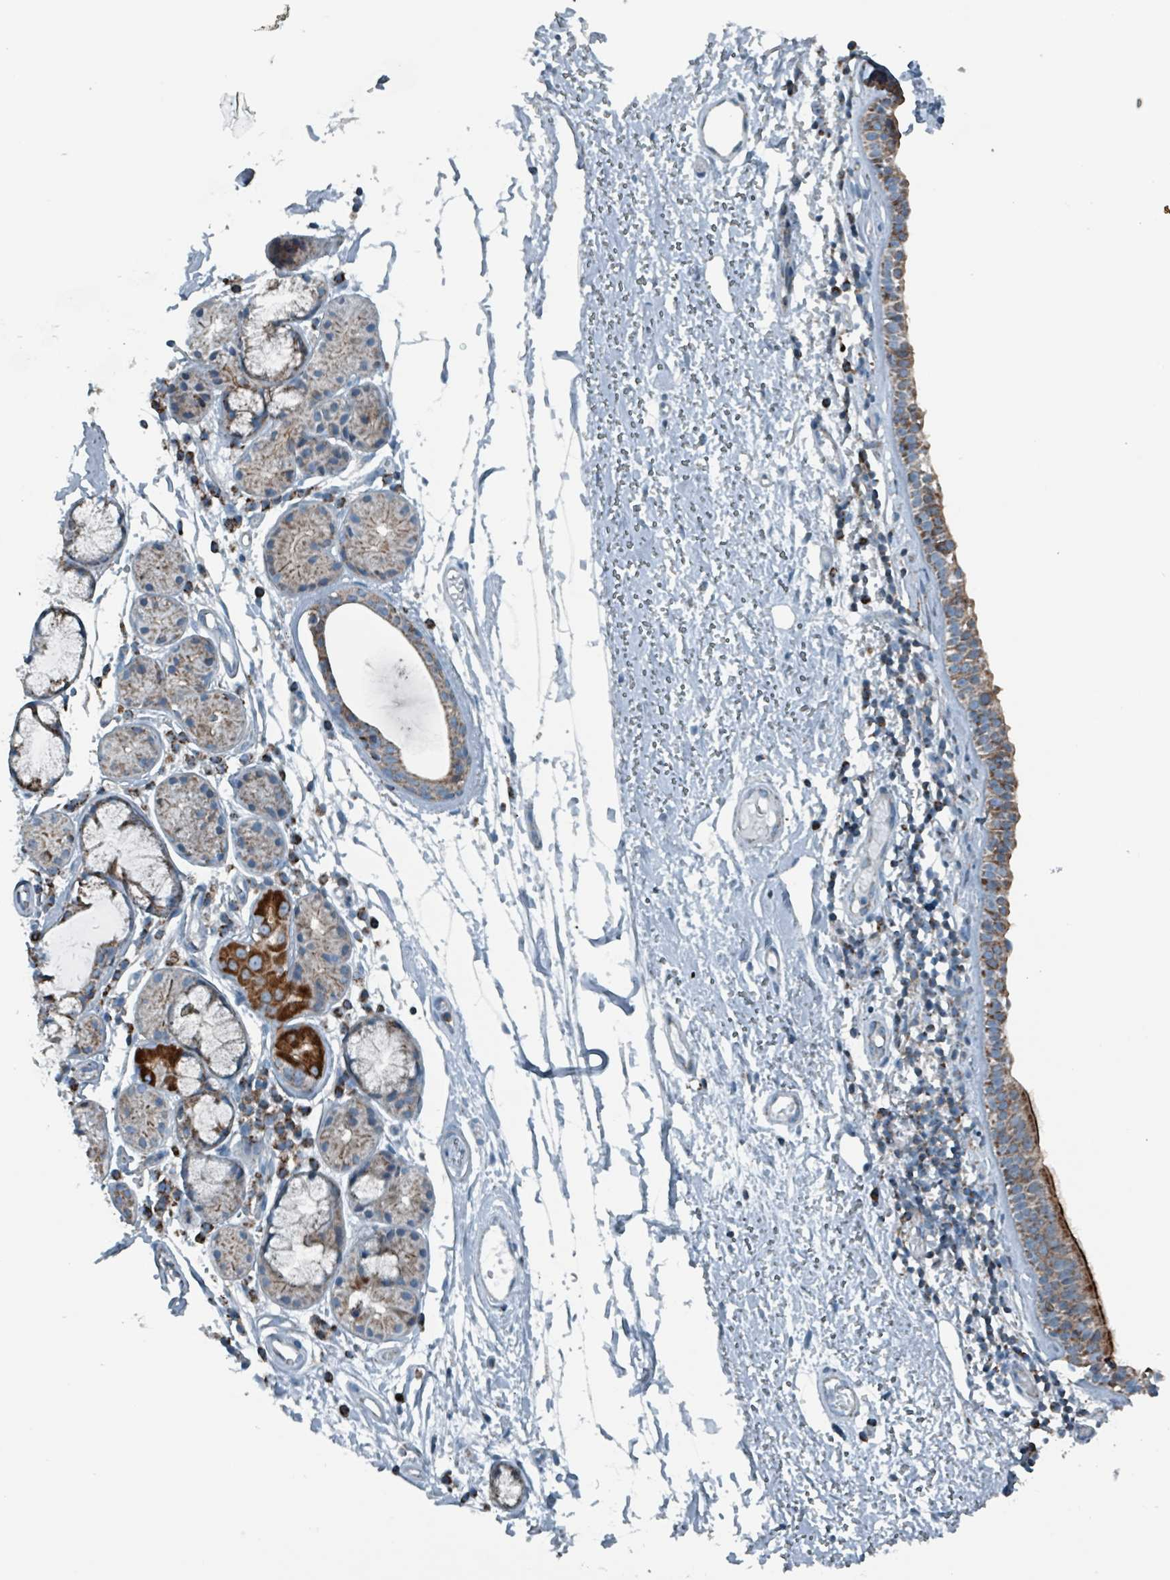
{"staining": {"intensity": "strong", "quantity": ">75%", "location": "cytoplasmic/membranous"}, "tissue": "nasopharynx", "cell_type": "Respiratory epithelial cells", "image_type": "normal", "snomed": [{"axis": "morphology", "description": "Normal tissue, NOS"}, {"axis": "topography", "description": "Cartilage tissue"}, {"axis": "topography", "description": "Nasopharynx"}], "caption": "Strong cytoplasmic/membranous positivity for a protein is identified in about >75% of respiratory epithelial cells of unremarkable nasopharynx using immunohistochemistry (IHC).", "gene": "ABHD18", "patient": {"sex": "male", "age": 56}}